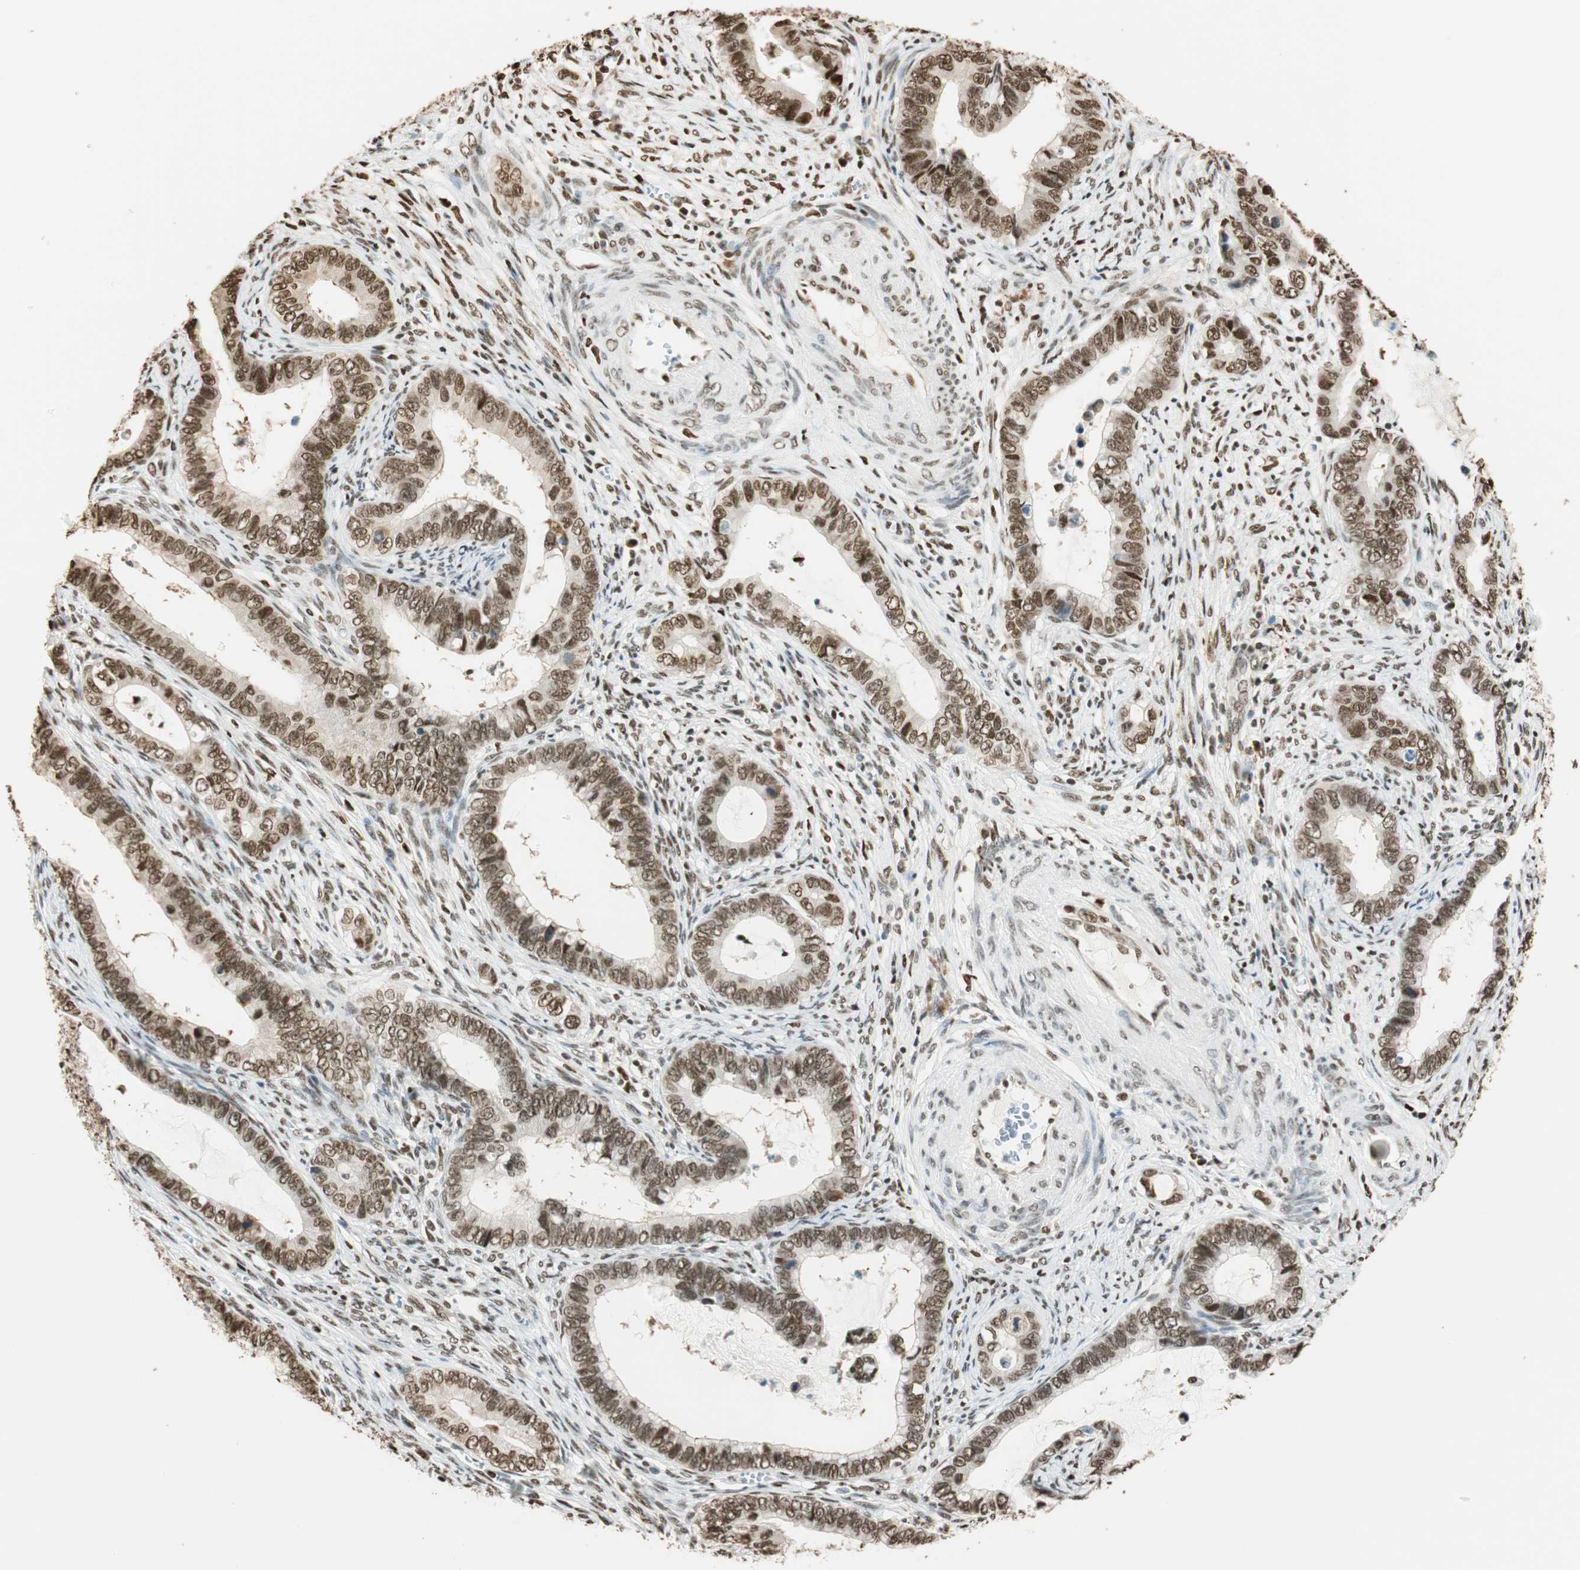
{"staining": {"intensity": "moderate", "quantity": ">75%", "location": "nuclear"}, "tissue": "cervical cancer", "cell_type": "Tumor cells", "image_type": "cancer", "snomed": [{"axis": "morphology", "description": "Adenocarcinoma, NOS"}, {"axis": "topography", "description": "Cervix"}], "caption": "The photomicrograph shows staining of cervical cancer (adenocarcinoma), revealing moderate nuclear protein positivity (brown color) within tumor cells. The protein is stained brown, and the nuclei are stained in blue (DAB (3,3'-diaminobenzidine) IHC with brightfield microscopy, high magnification).", "gene": "FANCG", "patient": {"sex": "female", "age": 44}}